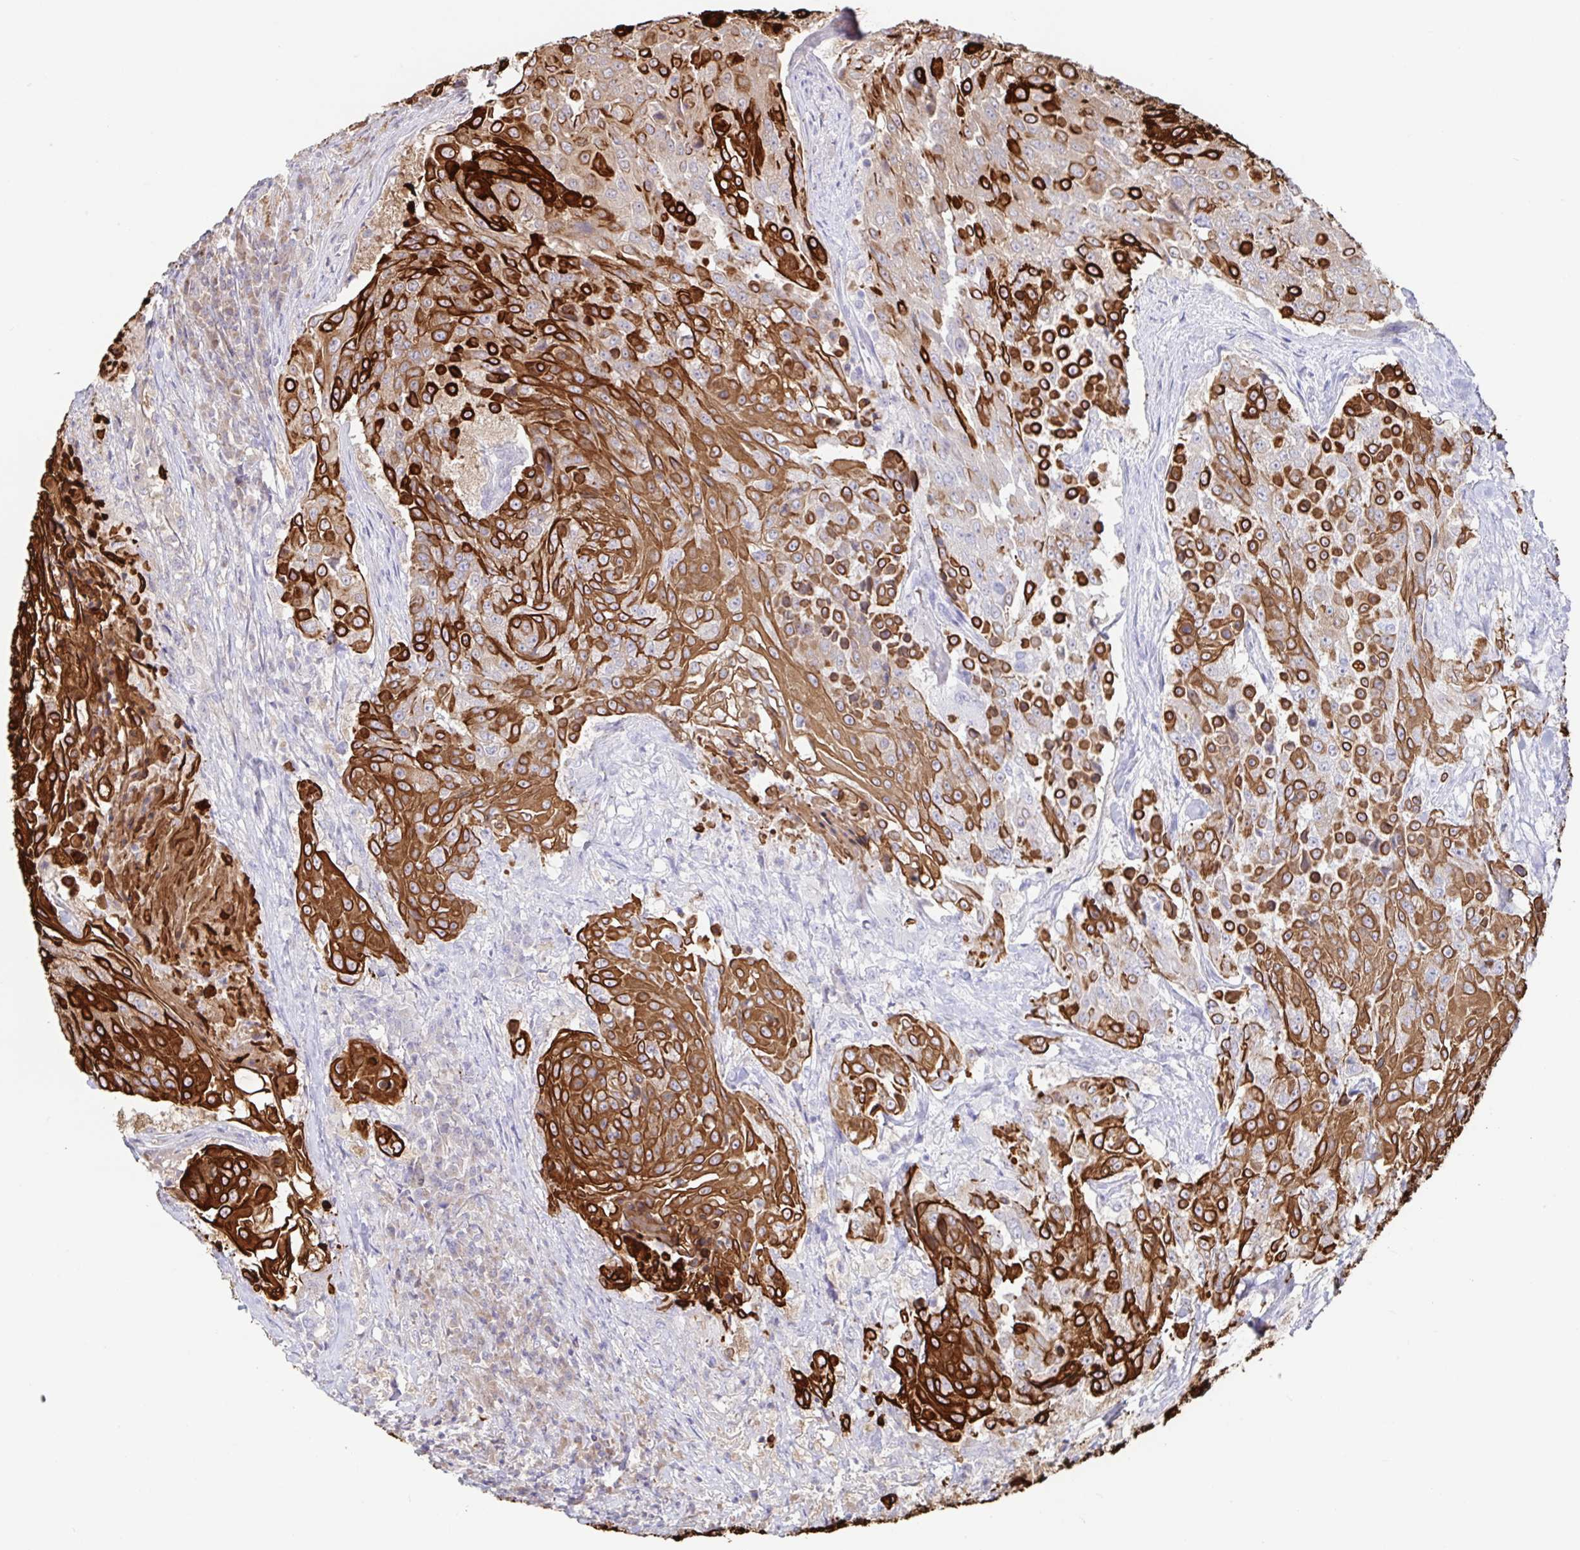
{"staining": {"intensity": "strong", "quantity": ">75%", "location": "cytoplasmic/membranous"}, "tissue": "urothelial cancer", "cell_type": "Tumor cells", "image_type": "cancer", "snomed": [{"axis": "morphology", "description": "Urothelial carcinoma, High grade"}, {"axis": "topography", "description": "Urinary bladder"}], "caption": "This micrograph demonstrates immunohistochemistry staining of human high-grade urothelial carcinoma, with high strong cytoplasmic/membranous expression in about >75% of tumor cells.", "gene": "AACS", "patient": {"sex": "female", "age": 63}}